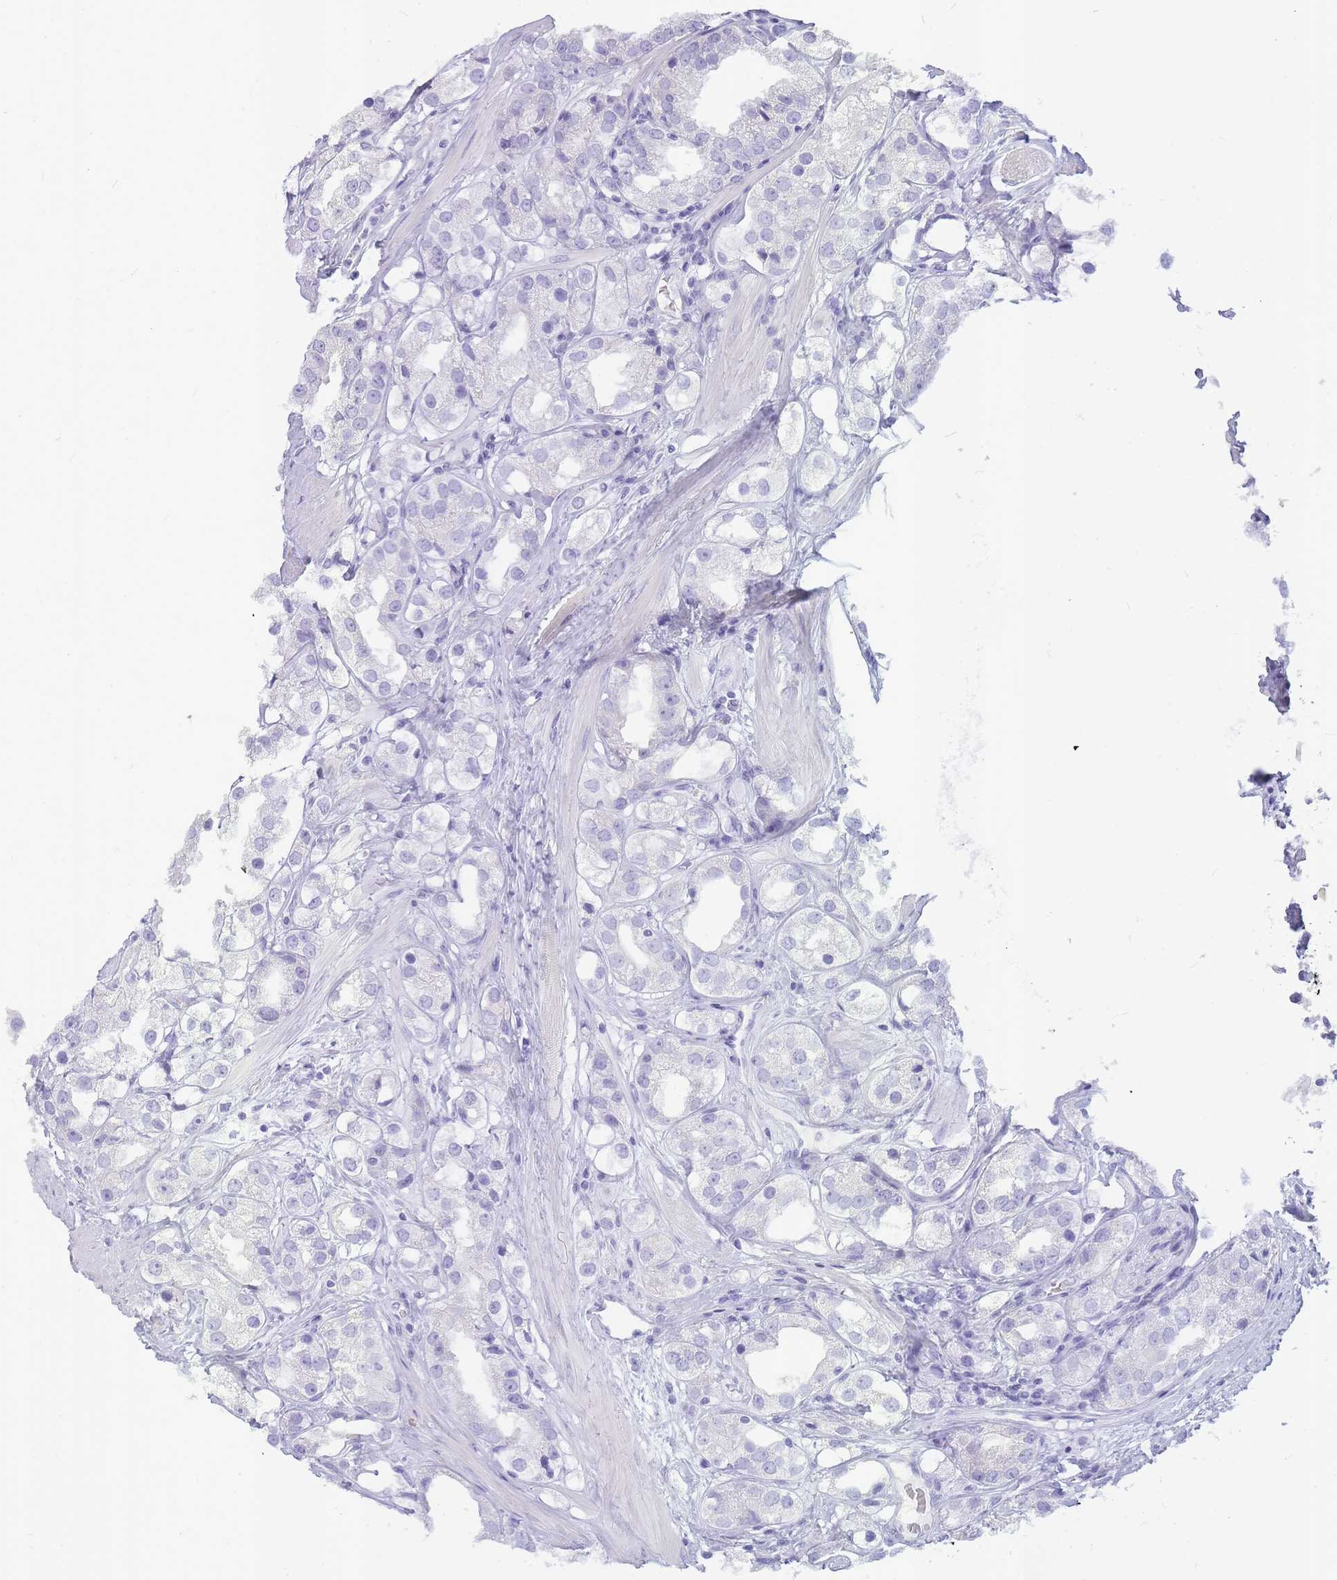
{"staining": {"intensity": "negative", "quantity": "none", "location": "none"}, "tissue": "prostate cancer", "cell_type": "Tumor cells", "image_type": "cancer", "snomed": [{"axis": "morphology", "description": "Adenocarcinoma, NOS"}, {"axis": "topography", "description": "Prostate"}], "caption": "Immunohistochemistry (IHC) image of human prostate cancer (adenocarcinoma) stained for a protein (brown), which displays no staining in tumor cells.", "gene": "INS", "patient": {"sex": "male", "age": 79}}